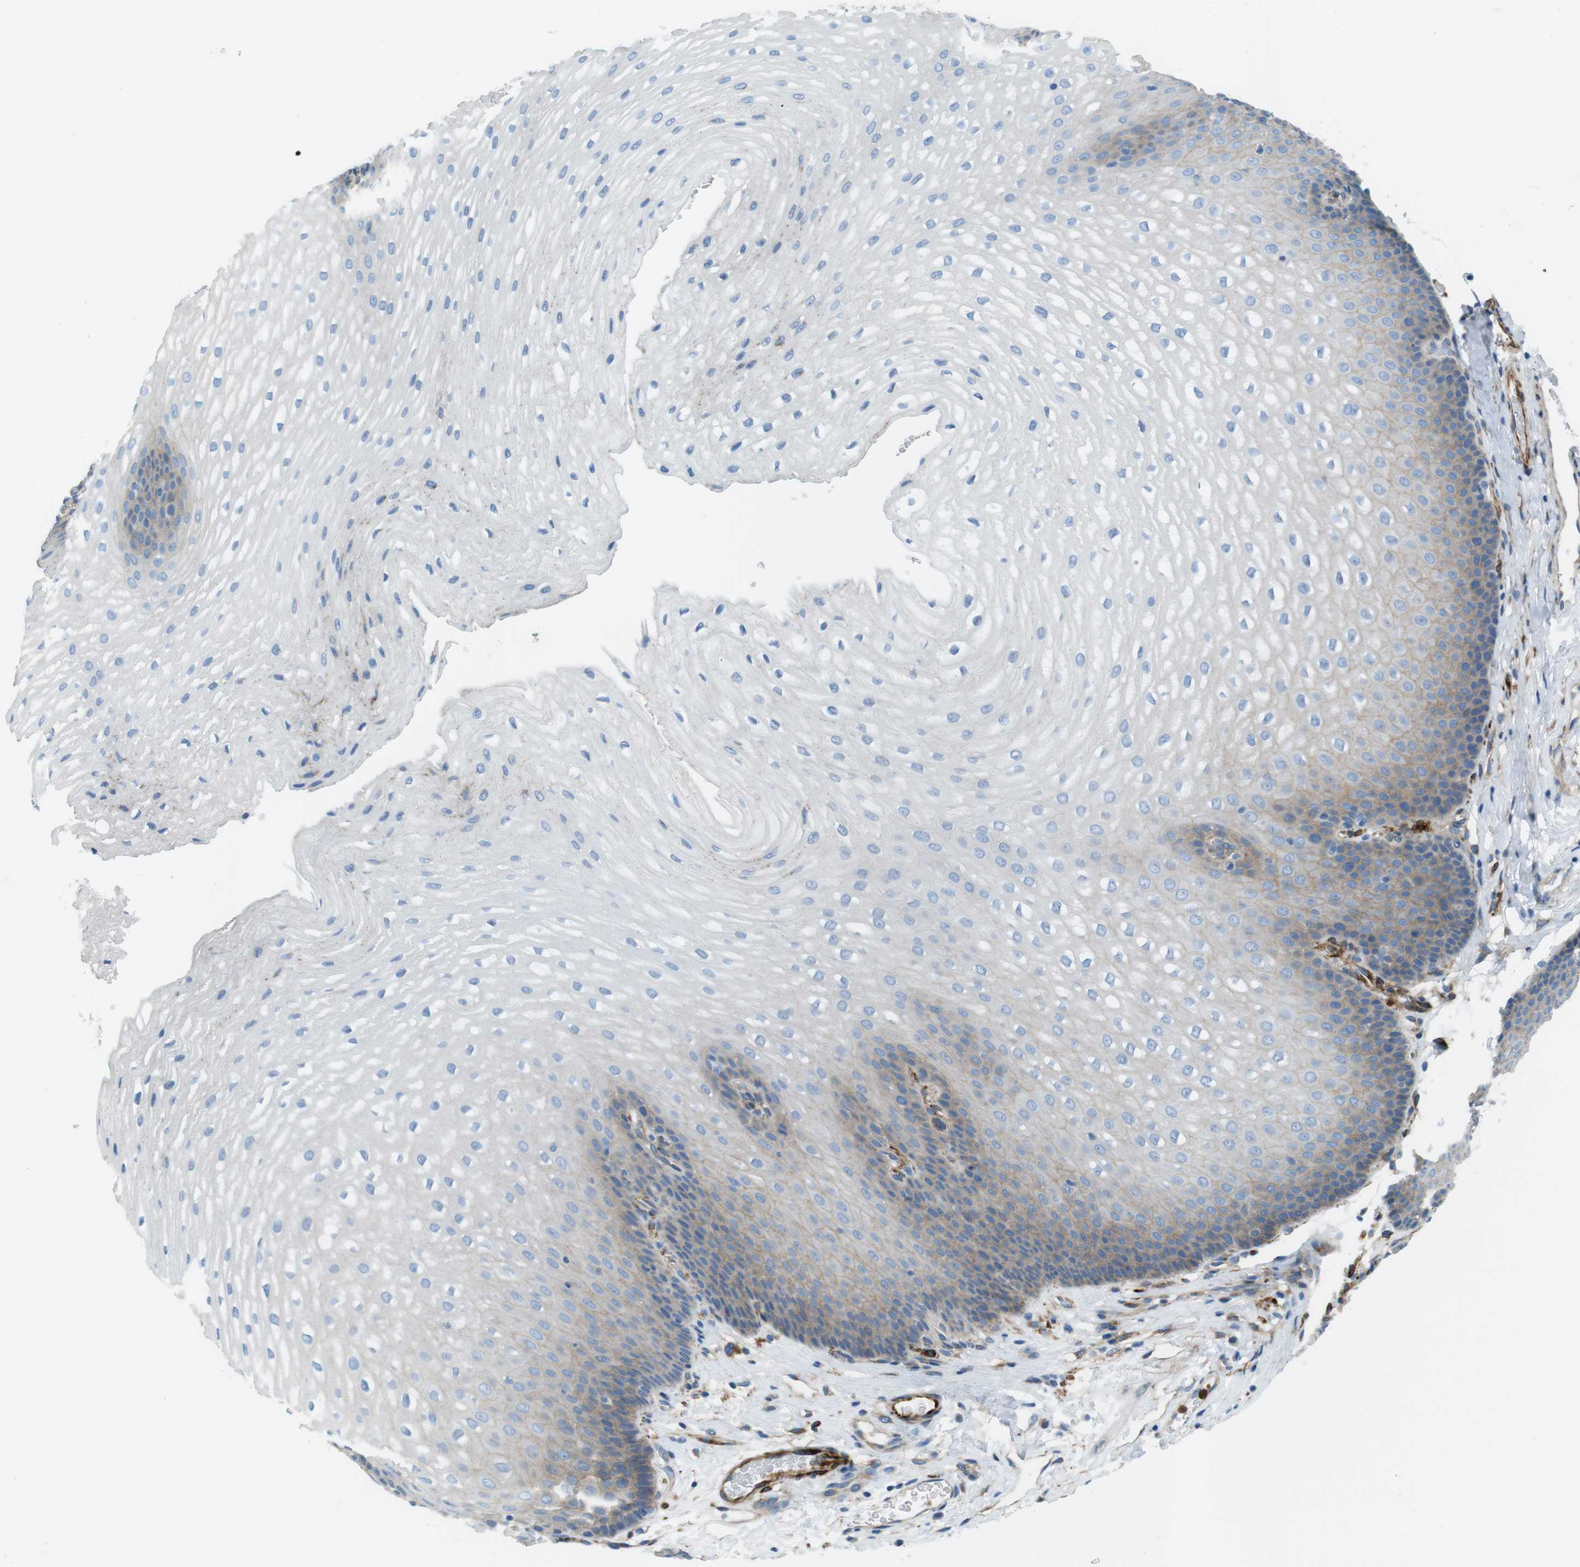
{"staining": {"intensity": "moderate", "quantity": "<25%", "location": "cytoplasmic/membranous"}, "tissue": "esophagus", "cell_type": "Squamous epithelial cells", "image_type": "normal", "snomed": [{"axis": "morphology", "description": "Normal tissue, NOS"}, {"axis": "topography", "description": "Esophagus"}], "caption": "Immunohistochemical staining of unremarkable esophagus exhibits <25% levels of moderate cytoplasmic/membranous protein staining in approximately <25% of squamous epithelial cells. The protein of interest is stained brown, and the nuclei are stained in blue (DAB IHC with brightfield microscopy, high magnification).", "gene": "EMP2", "patient": {"sex": "male", "age": 48}}